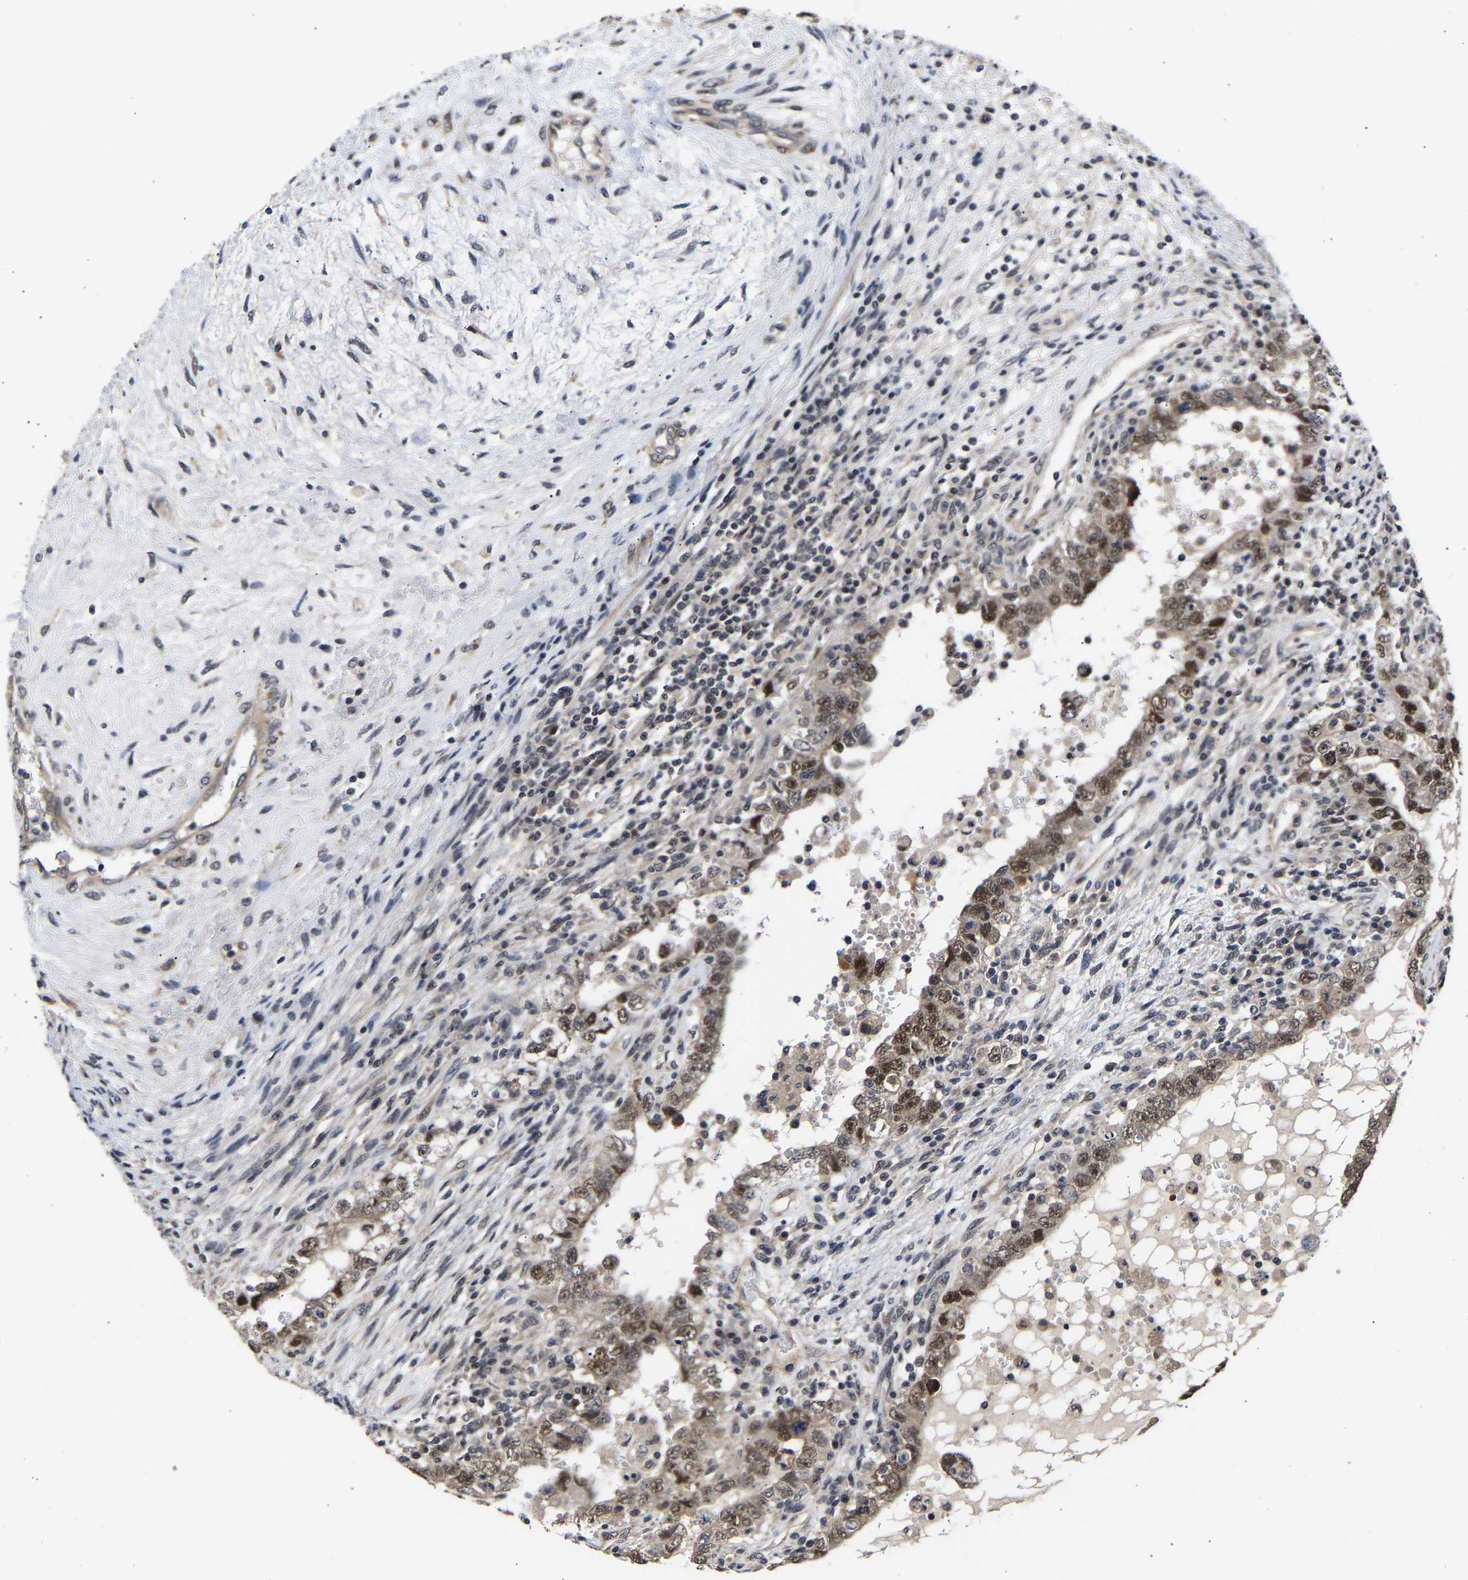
{"staining": {"intensity": "strong", "quantity": "25%-75%", "location": "nuclear"}, "tissue": "testis cancer", "cell_type": "Tumor cells", "image_type": "cancer", "snomed": [{"axis": "morphology", "description": "Carcinoma, Embryonal, NOS"}, {"axis": "topography", "description": "Testis"}], "caption": "This histopathology image displays embryonal carcinoma (testis) stained with immunohistochemistry to label a protein in brown. The nuclear of tumor cells show strong positivity for the protein. Nuclei are counter-stained blue.", "gene": "METTL16", "patient": {"sex": "male", "age": 26}}